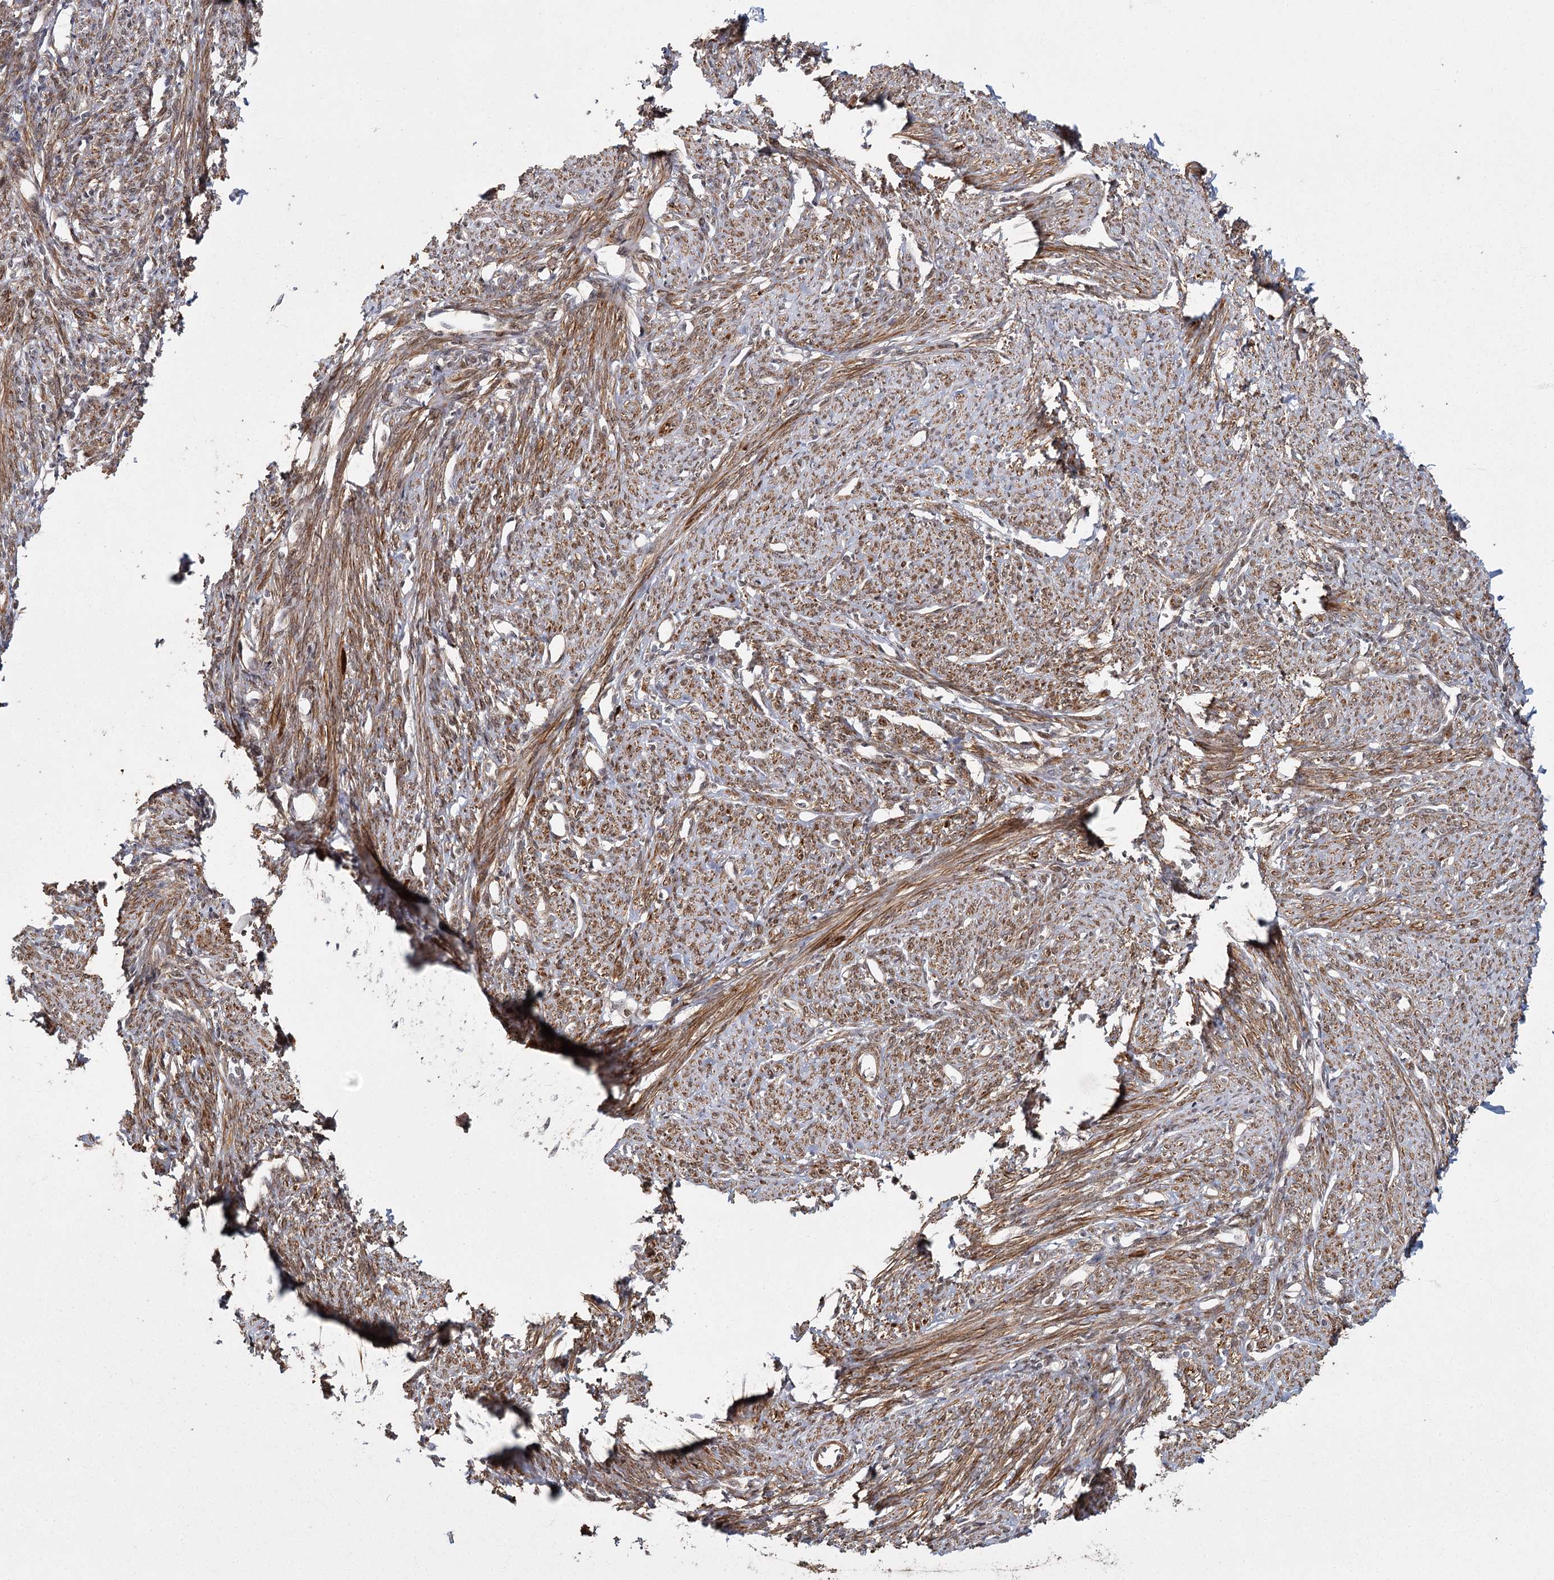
{"staining": {"intensity": "moderate", "quantity": ">75%", "location": "cytoplasmic/membranous"}, "tissue": "smooth muscle", "cell_type": "Smooth muscle cells", "image_type": "normal", "snomed": [{"axis": "morphology", "description": "Normal tissue, NOS"}, {"axis": "topography", "description": "Smooth muscle"}, {"axis": "topography", "description": "Uterus"}], "caption": "A medium amount of moderate cytoplasmic/membranous positivity is seen in approximately >75% of smooth muscle cells in benign smooth muscle. (brown staining indicates protein expression, while blue staining denotes nuclei).", "gene": "ZCCHC24", "patient": {"sex": "female", "age": 59}}